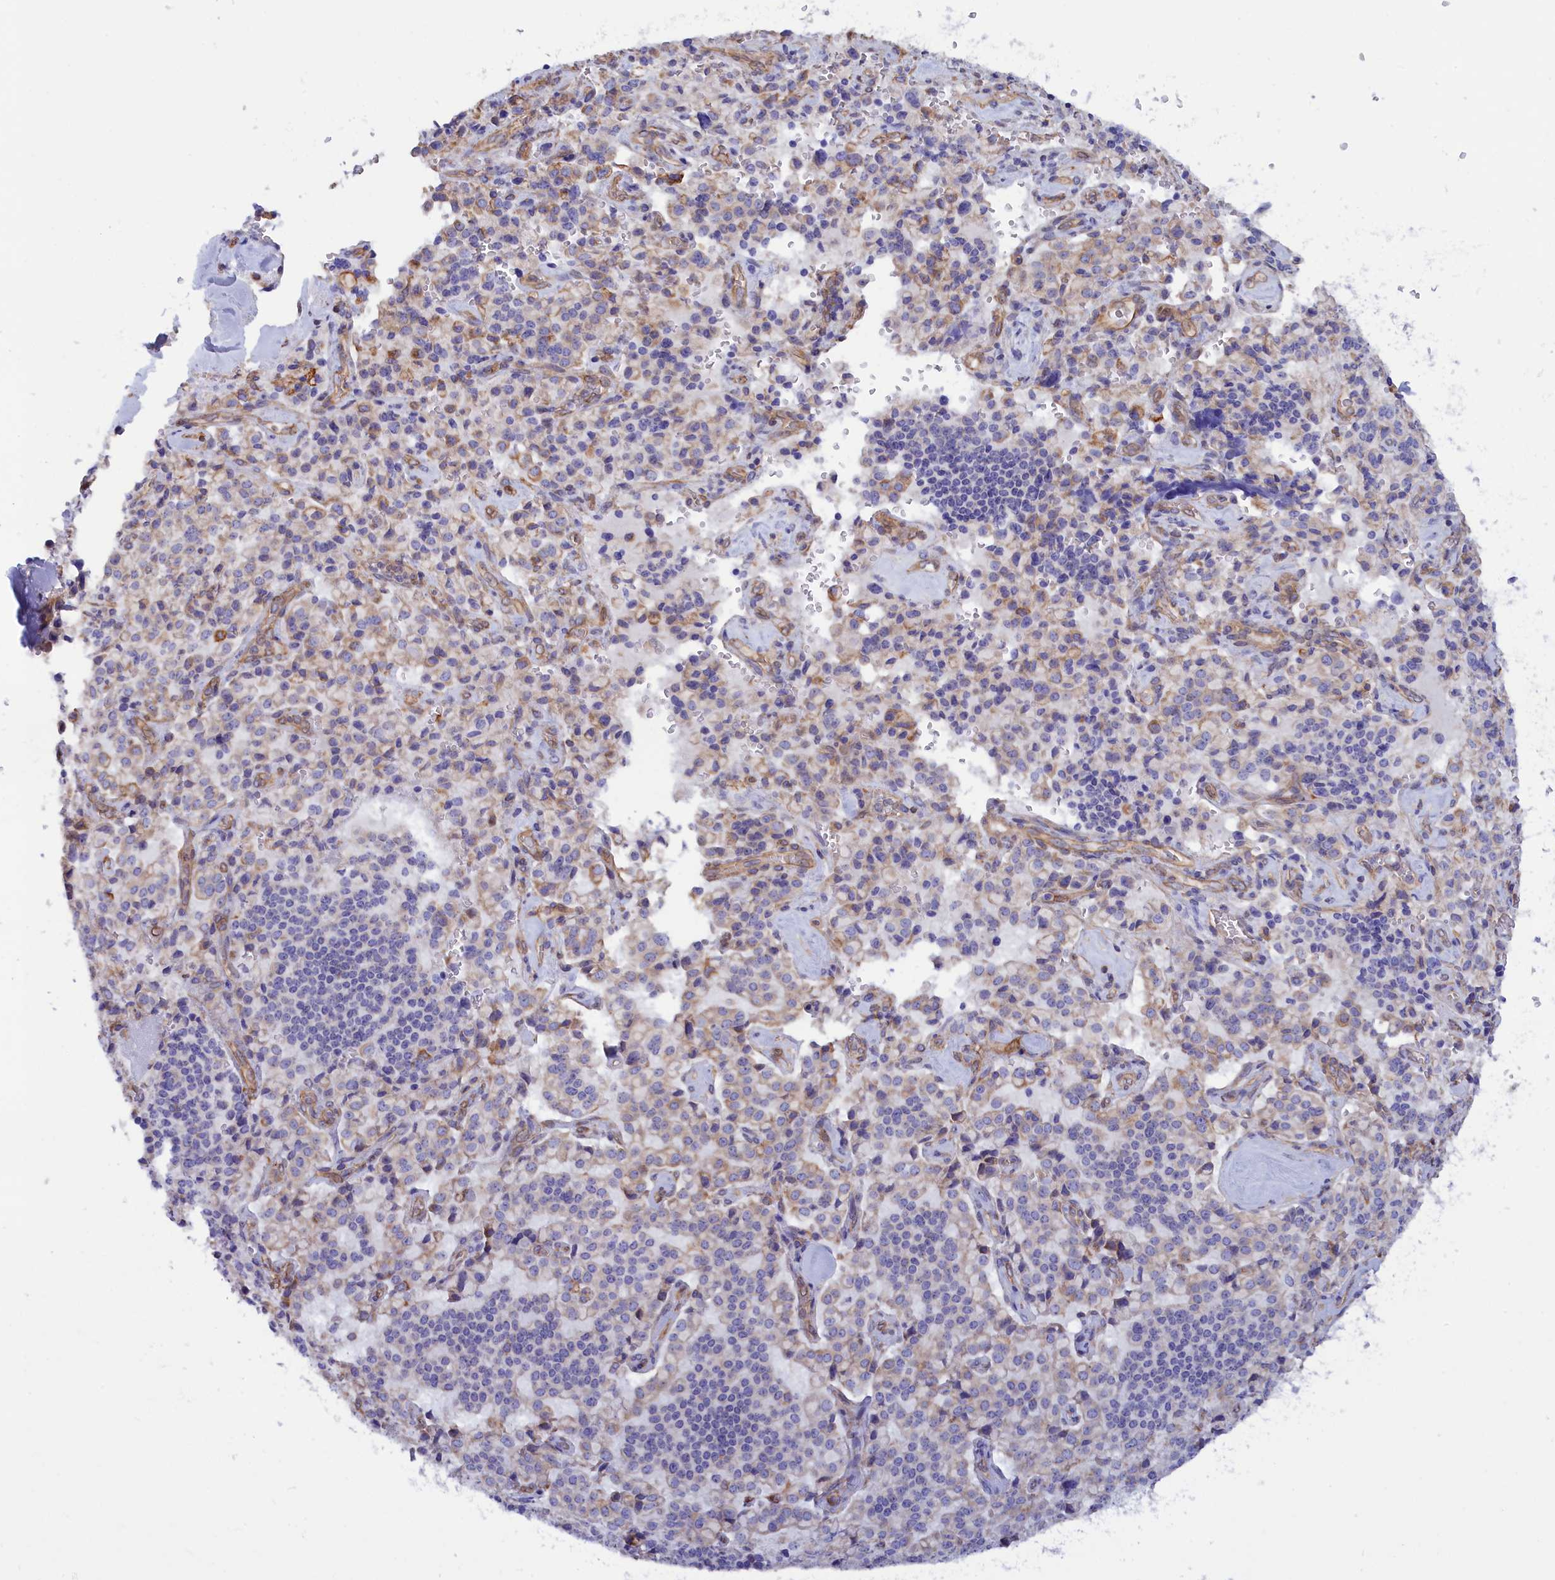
{"staining": {"intensity": "negative", "quantity": "none", "location": "none"}, "tissue": "pancreatic cancer", "cell_type": "Tumor cells", "image_type": "cancer", "snomed": [{"axis": "morphology", "description": "Adenocarcinoma, NOS"}, {"axis": "topography", "description": "Pancreas"}], "caption": "The immunohistochemistry histopathology image has no significant positivity in tumor cells of pancreatic cancer (adenocarcinoma) tissue.", "gene": "ABCC12", "patient": {"sex": "male", "age": 65}}